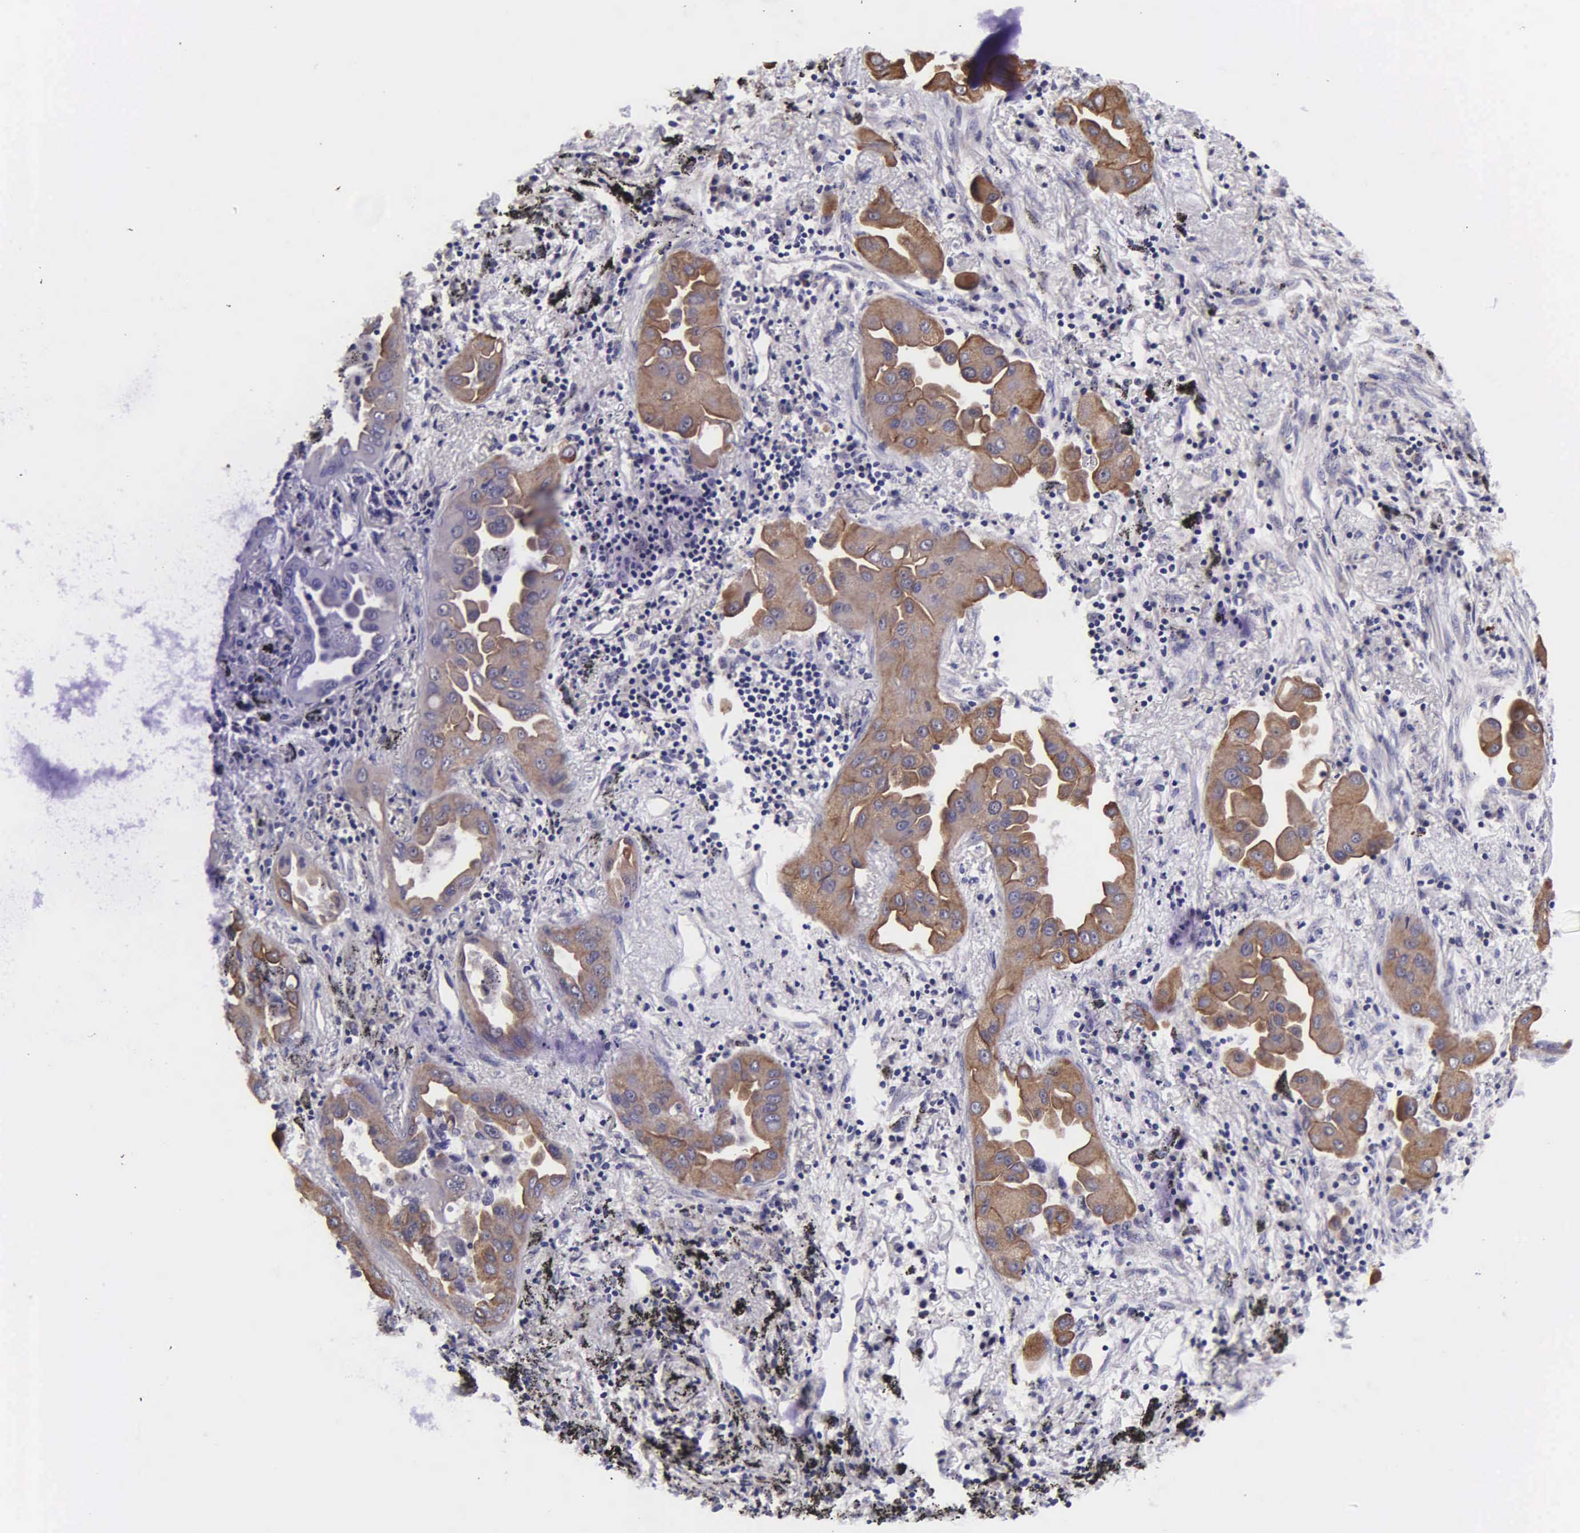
{"staining": {"intensity": "moderate", "quantity": ">75%", "location": "cytoplasmic/membranous"}, "tissue": "lung cancer", "cell_type": "Tumor cells", "image_type": "cancer", "snomed": [{"axis": "morphology", "description": "Adenocarcinoma, NOS"}, {"axis": "topography", "description": "Lung"}], "caption": "Immunohistochemical staining of human lung adenocarcinoma displays moderate cytoplasmic/membranous protein positivity in about >75% of tumor cells. Using DAB (3,3'-diaminobenzidine) (brown) and hematoxylin (blue) stains, captured at high magnification using brightfield microscopy.", "gene": "PSMA3", "patient": {"sex": "male", "age": 68}}